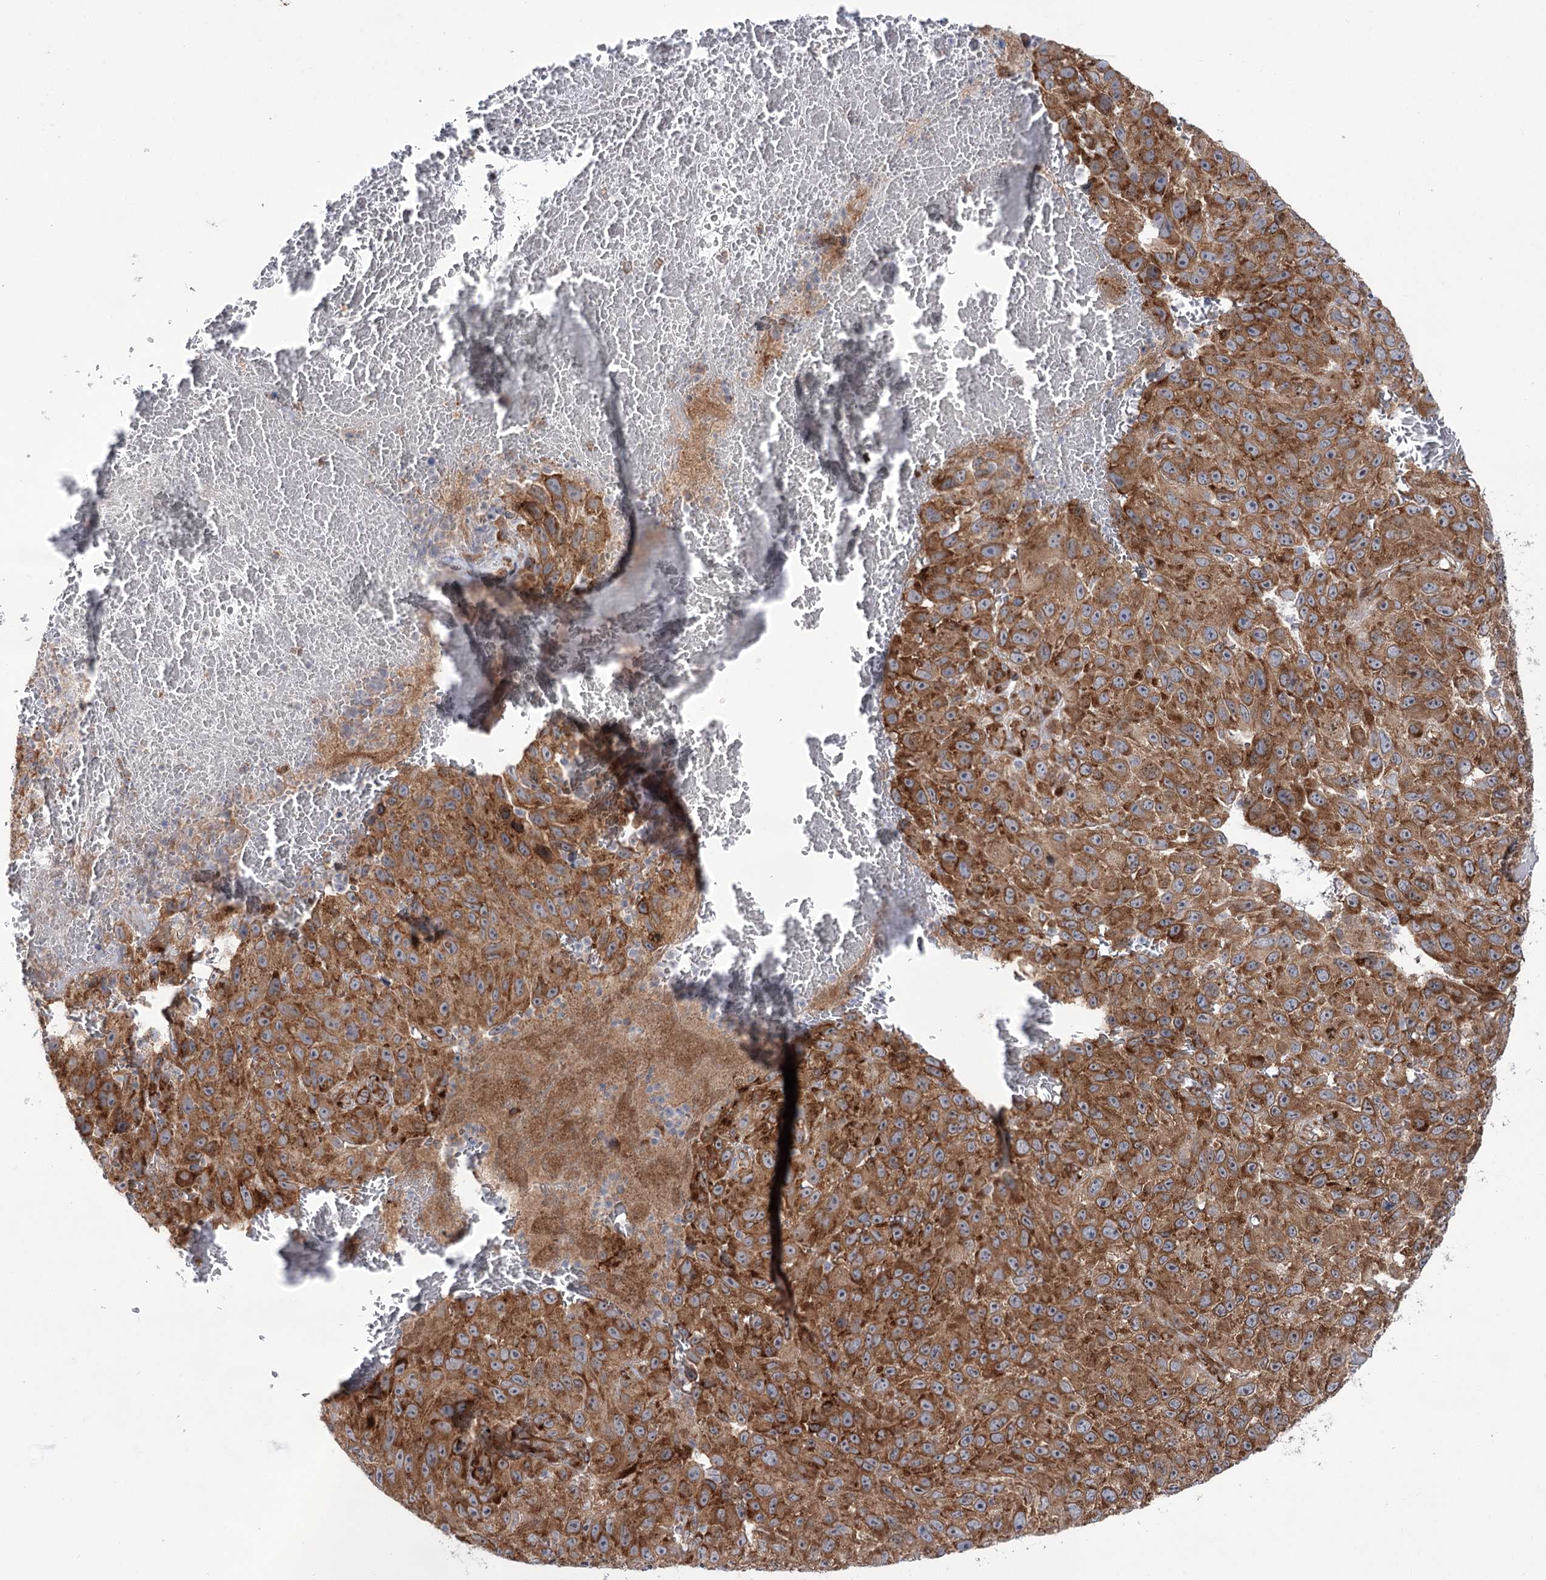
{"staining": {"intensity": "moderate", "quantity": ">75%", "location": "cytoplasmic/membranous"}, "tissue": "melanoma", "cell_type": "Tumor cells", "image_type": "cancer", "snomed": [{"axis": "morphology", "description": "Malignant melanoma, NOS"}, {"axis": "topography", "description": "Skin"}], "caption": "Brown immunohistochemical staining in human malignant melanoma reveals moderate cytoplasmic/membranous expression in approximately >75% of tumor cells. The staining was performed using DAB to visualize the protein expression in brown, while the nuclei were stained in blue with hematoxylin (Magnification: 20x).", "gene": "VWA2", "patient": {"sex": "female", "age": 96}}